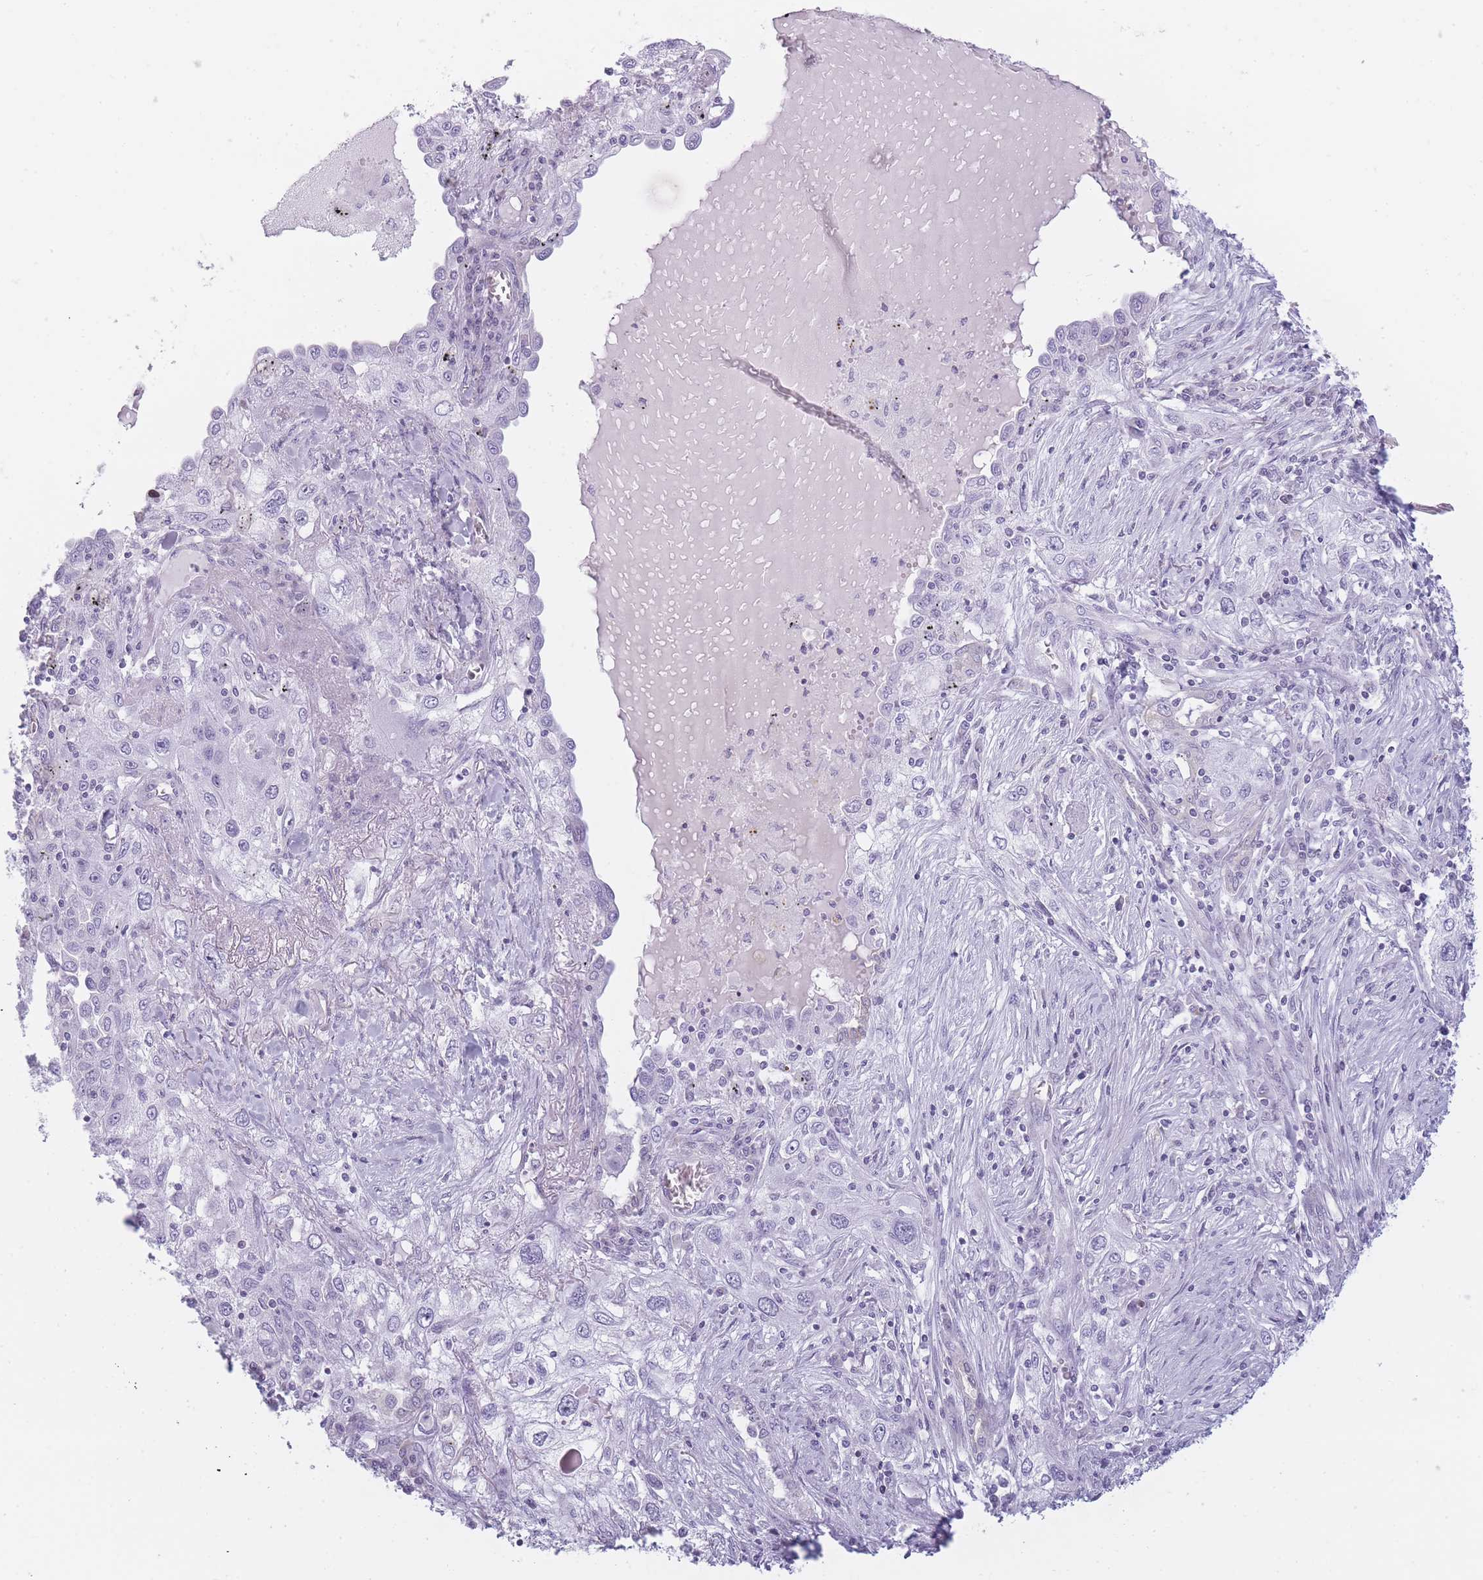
{"staining": {"intensity": "negative", "quantity": "none", "location": "none"}, "tissue": "lung cancer", "cell_type": "Tumor cells", "image_type": "cancer", "snomed": [{"axis": "morphology", "description": "Squamous cell carcinoma, NOS"}, {"axis": "topography", "description": "Lung"}], "caption": "This is a histopathology image of immunohistochemistry staining of lung cancer, which shows no staining in tumor cells. The staining was performed using DAB to visualize the protein expression in brown, while the nuclei were stained in blue with hematoxylin (Magnification: 20x).", "gene": "GGT1", "patient": {"sex": "female", "age": 69}}